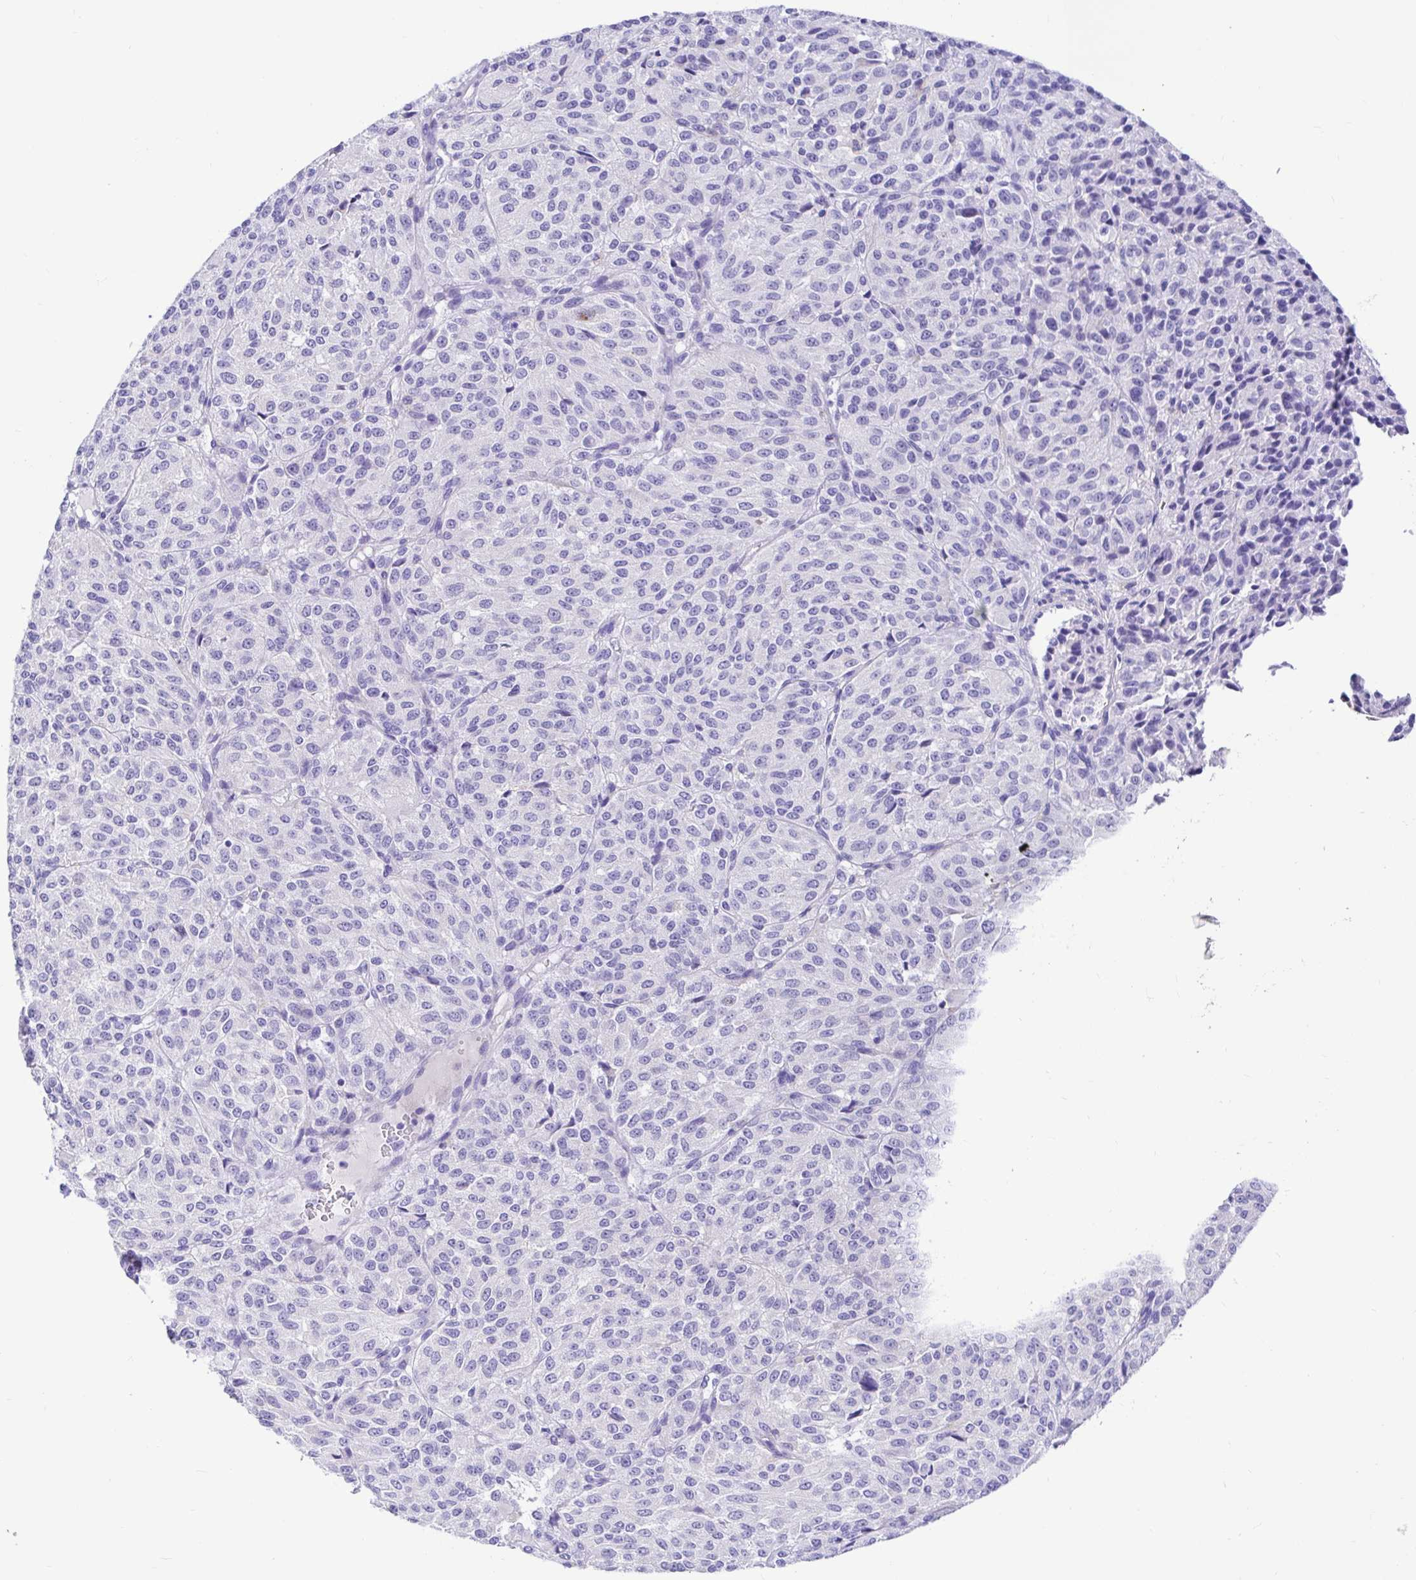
{"staining": {"intensity": "negative", "quantity": "none", "location": "none"}, "tissue": "melanoma", "cell_type": "Tumor cells", "image_type": "cancer", "snomed": [{"axis": "morphology", "description": "Malignant melanoma, Metastatic site"}, {"axis": "topography", "description": "Brain"}], "caption": "Tumor cells show no significant protein staining in melanoma.", "gene": "BACE2", "patient": {"sex": "female", "age": 56}}